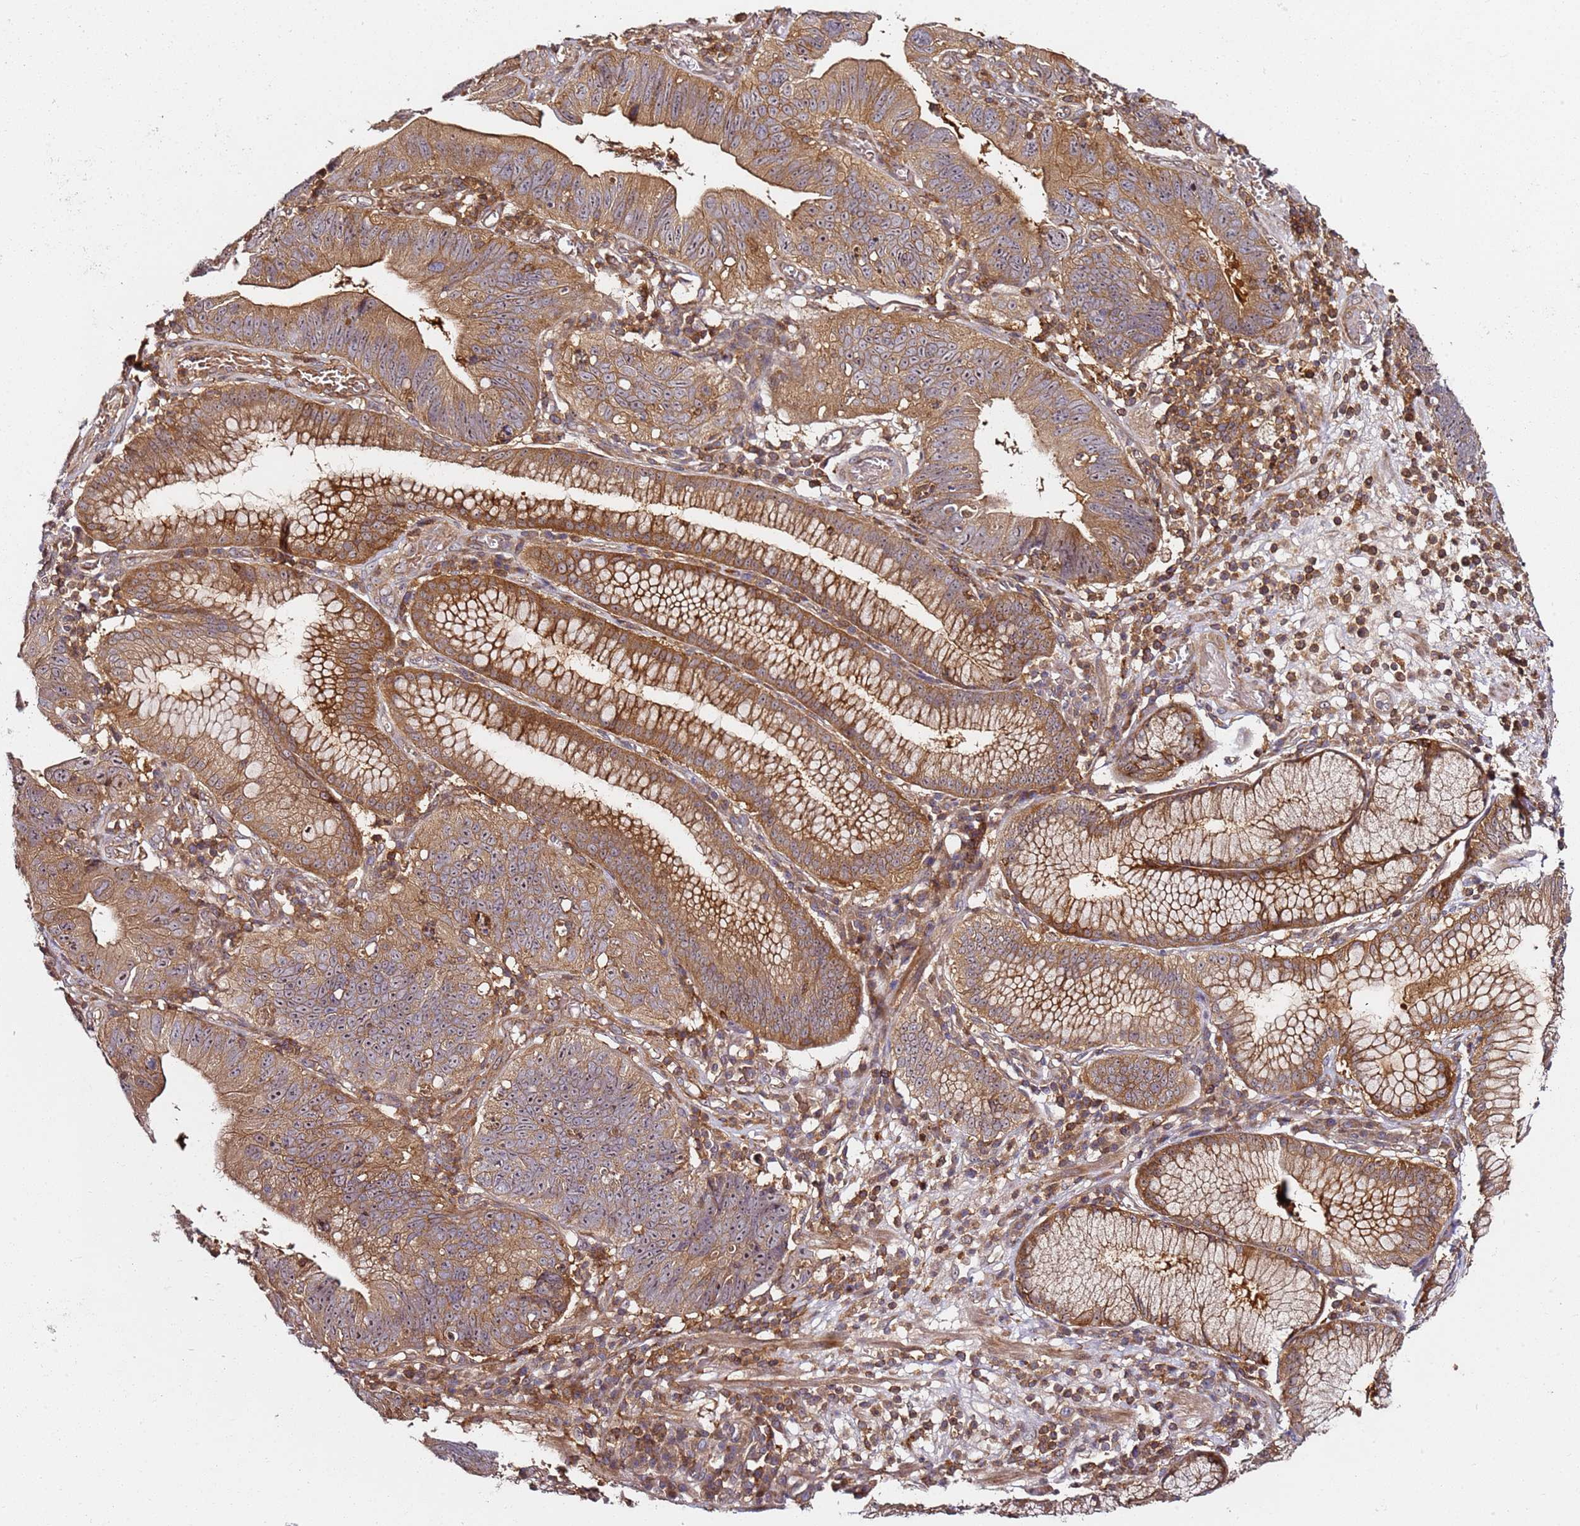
{"staining": {"intensity": "moderate", "quantity": ">75%", "location": "cytoplasmic/membranous,nuclear"}, "tissue": "stomach cancer", "cell_type": "Tumor cells", "image_type": "cancer", "snomed": [{"axis": "morphology", "description": "Adenocarcinoma, NOS"}, {"axis": "topography", "description": "Stomach"}], "caption": "Stomach adenocarcinoma stained with immunohistochemistry reveals moderate cytoplasmic/membranous and nuclear expression in about >75% of tumor cells.", "gene": "PRMT7", "patient": {"sex": "male", "age": 59}}